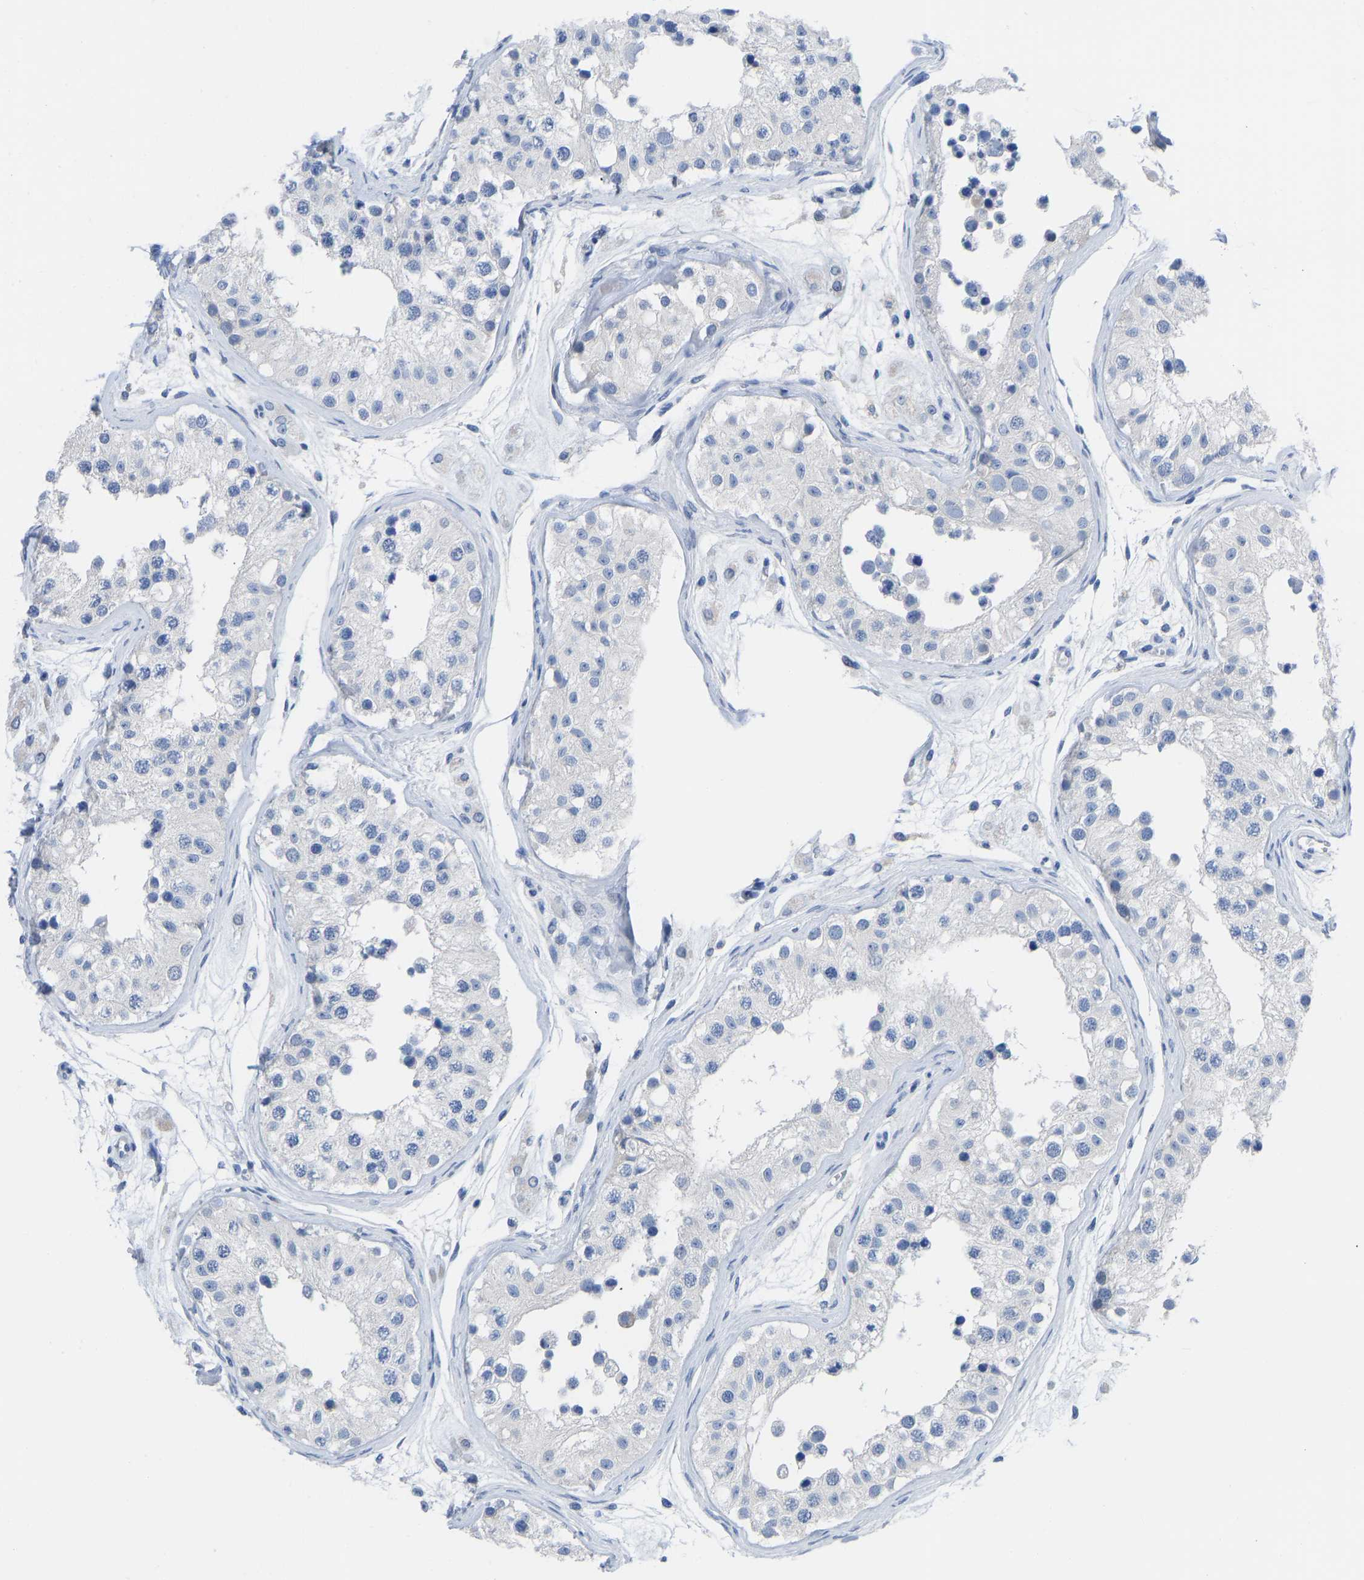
{"staining": {"intensity": "negative", "quantity": "none", "location": "none"}, "tissue": "testis", "cell_type": "Cells in seminiferous ducts", "image_type": "normal", "snomed": [{"axis": "morphology", "description": "Normal tissue, NOS"}, {"axis": "morphology", "description": "Adenocarcinoma, metastatic, NOS"}, {"axis": "topography", "description": "Testis"}], "caption": "Immunohistochemistry micrograph of benign testis stained for a protein (brown), which reveals no positivity in cells in seminiferous ducts. (Stains: DAB (3,3'-diaminobenzidine) immunohistochemistry (IHC) with hematoxylin counter stain, Microscopy: brightfield microscopy at high magnification).", "gene": "OLIG2", "patient": {"sex": "male", "age": 26}}